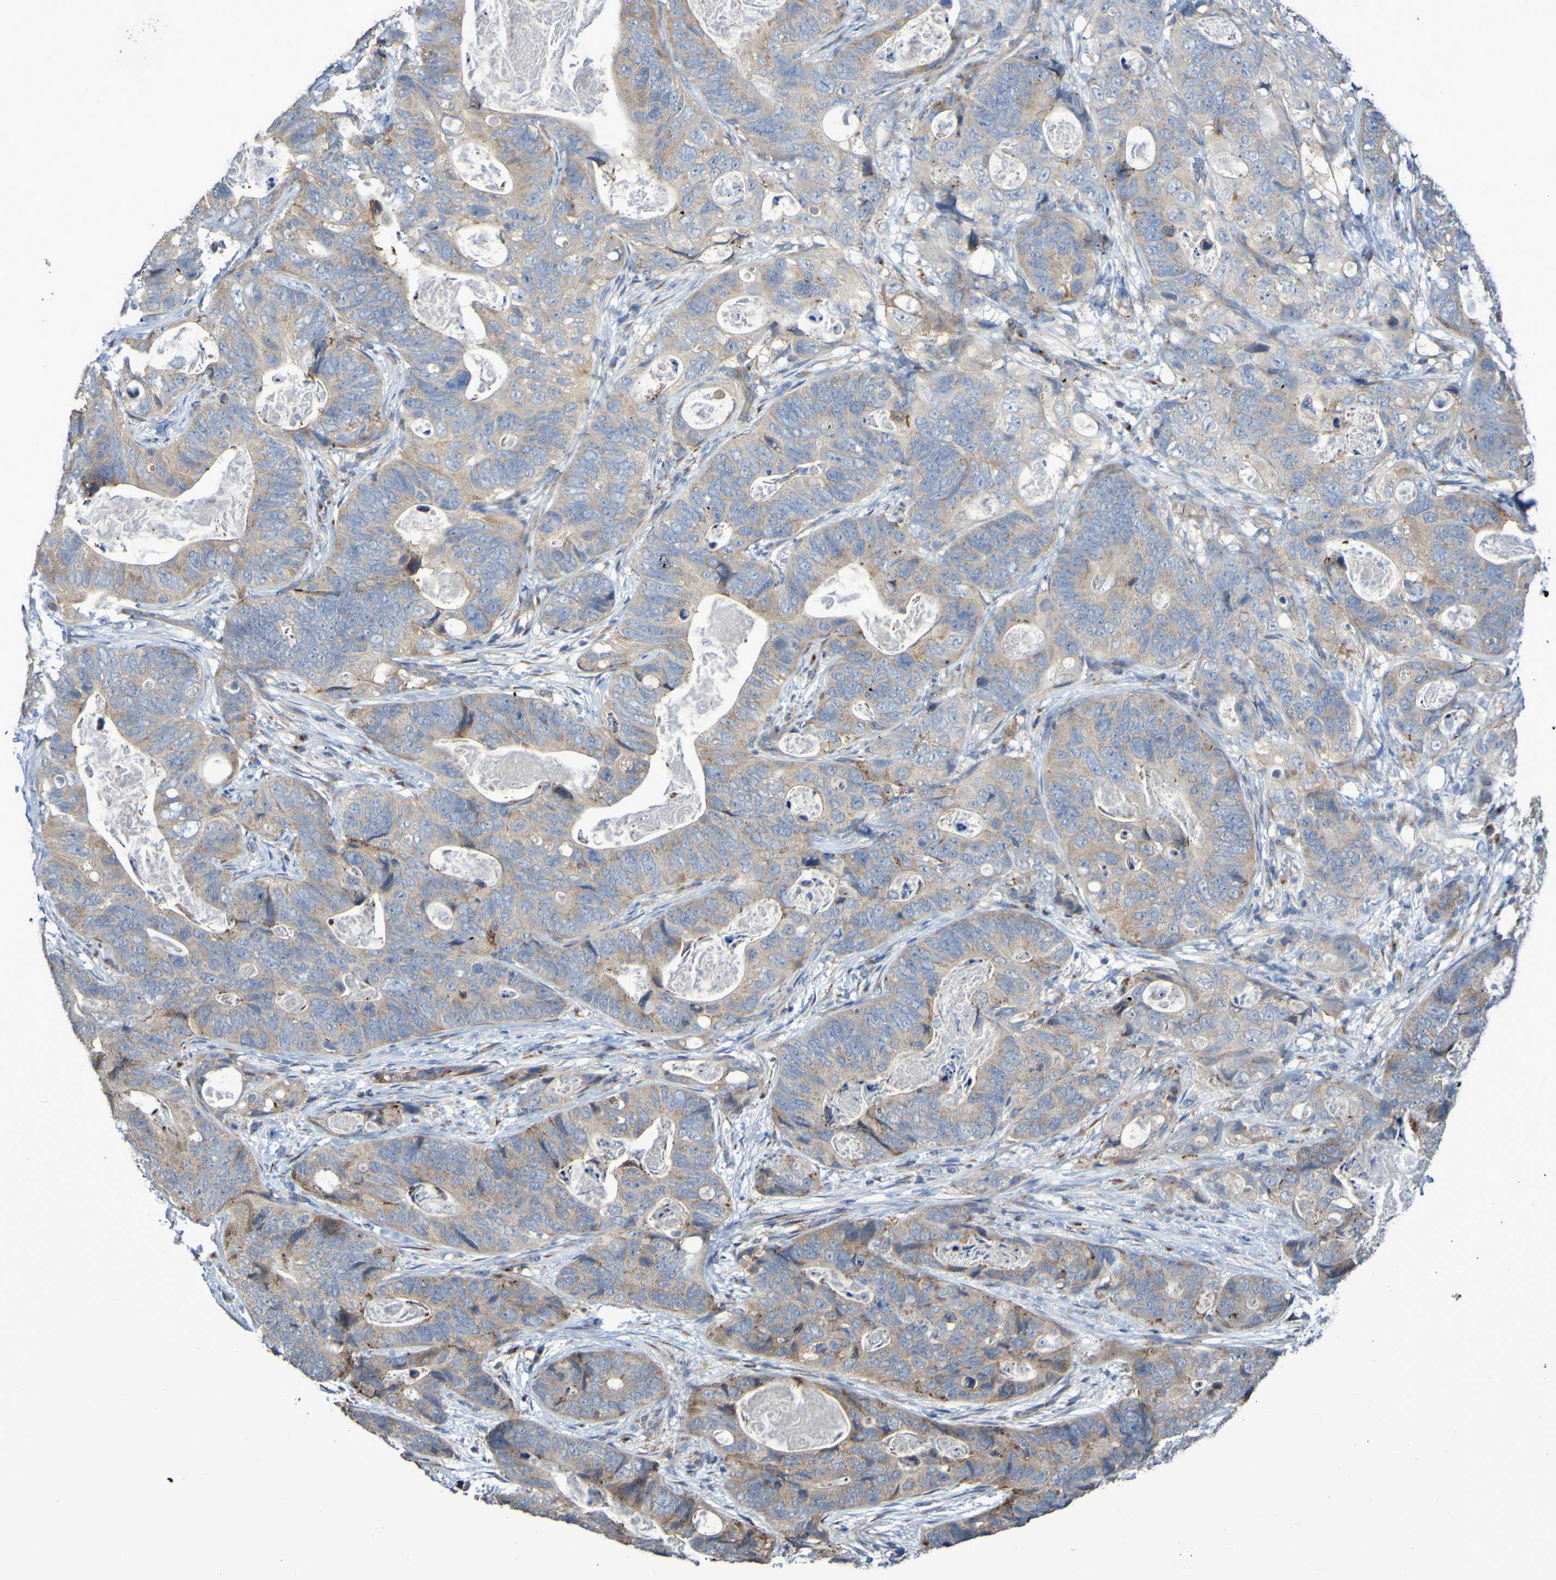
{"staining": {"intensity": "weak", "quantity": ">75%", "location": "cytoplasmic/membranous"}, "tissue": "stomach cancer", "cell_type": "Tumor cells", "image_type": "cancer", "snomed": [{"axis": "morphology", "description": "Adenocarcinoma, NOS"}, {"axis": "topography", "description": "Stomach"}], "caption": "Protein staining exhibits weak cytoplasmic/membranous positivity in about >75% of tumor cells in stomach cancer.", "gene": "LMBRD2", "patient": {"sex": "female", "age": 89}}